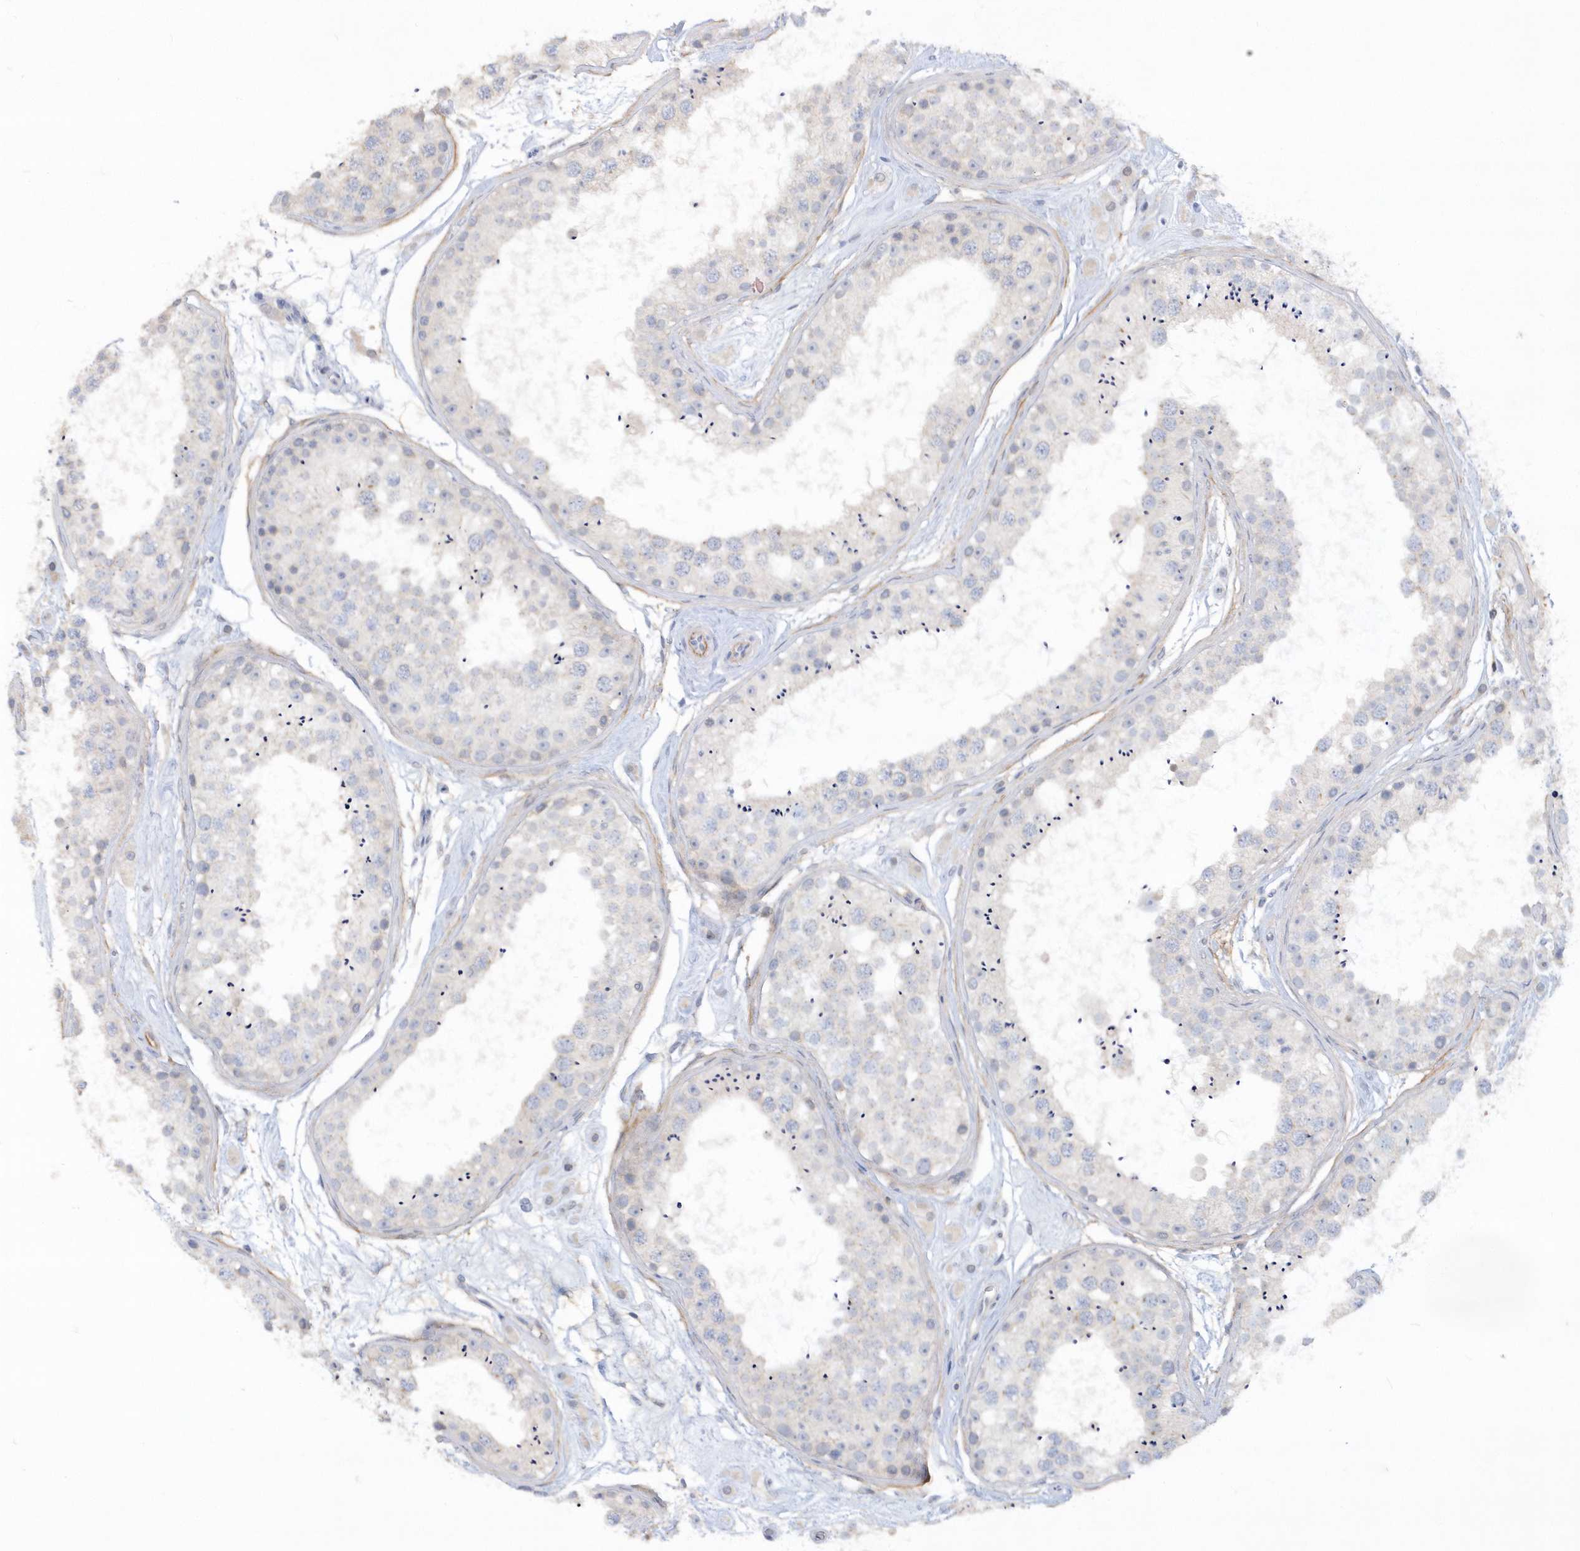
{"staining": {"intensity": "negative", "quantity": "none", "location": "none"}, "tissue": "testis", "cell_type": "Cells in seminiferous ducts", "image_type": "normal", "snomed": [{"axis": "morphology", "description": "Normal tissue, NOS"}, {"axis": "topography", "description": "Testis"}], "caption": "High power microscopy photomicrograph of an immunohistochemistry micrograph of benign testis, revealing no significant expression in cells in seminiferous ducts.", "gene": "RPEL1", "patient": {"sex": "male", "age": 25}}